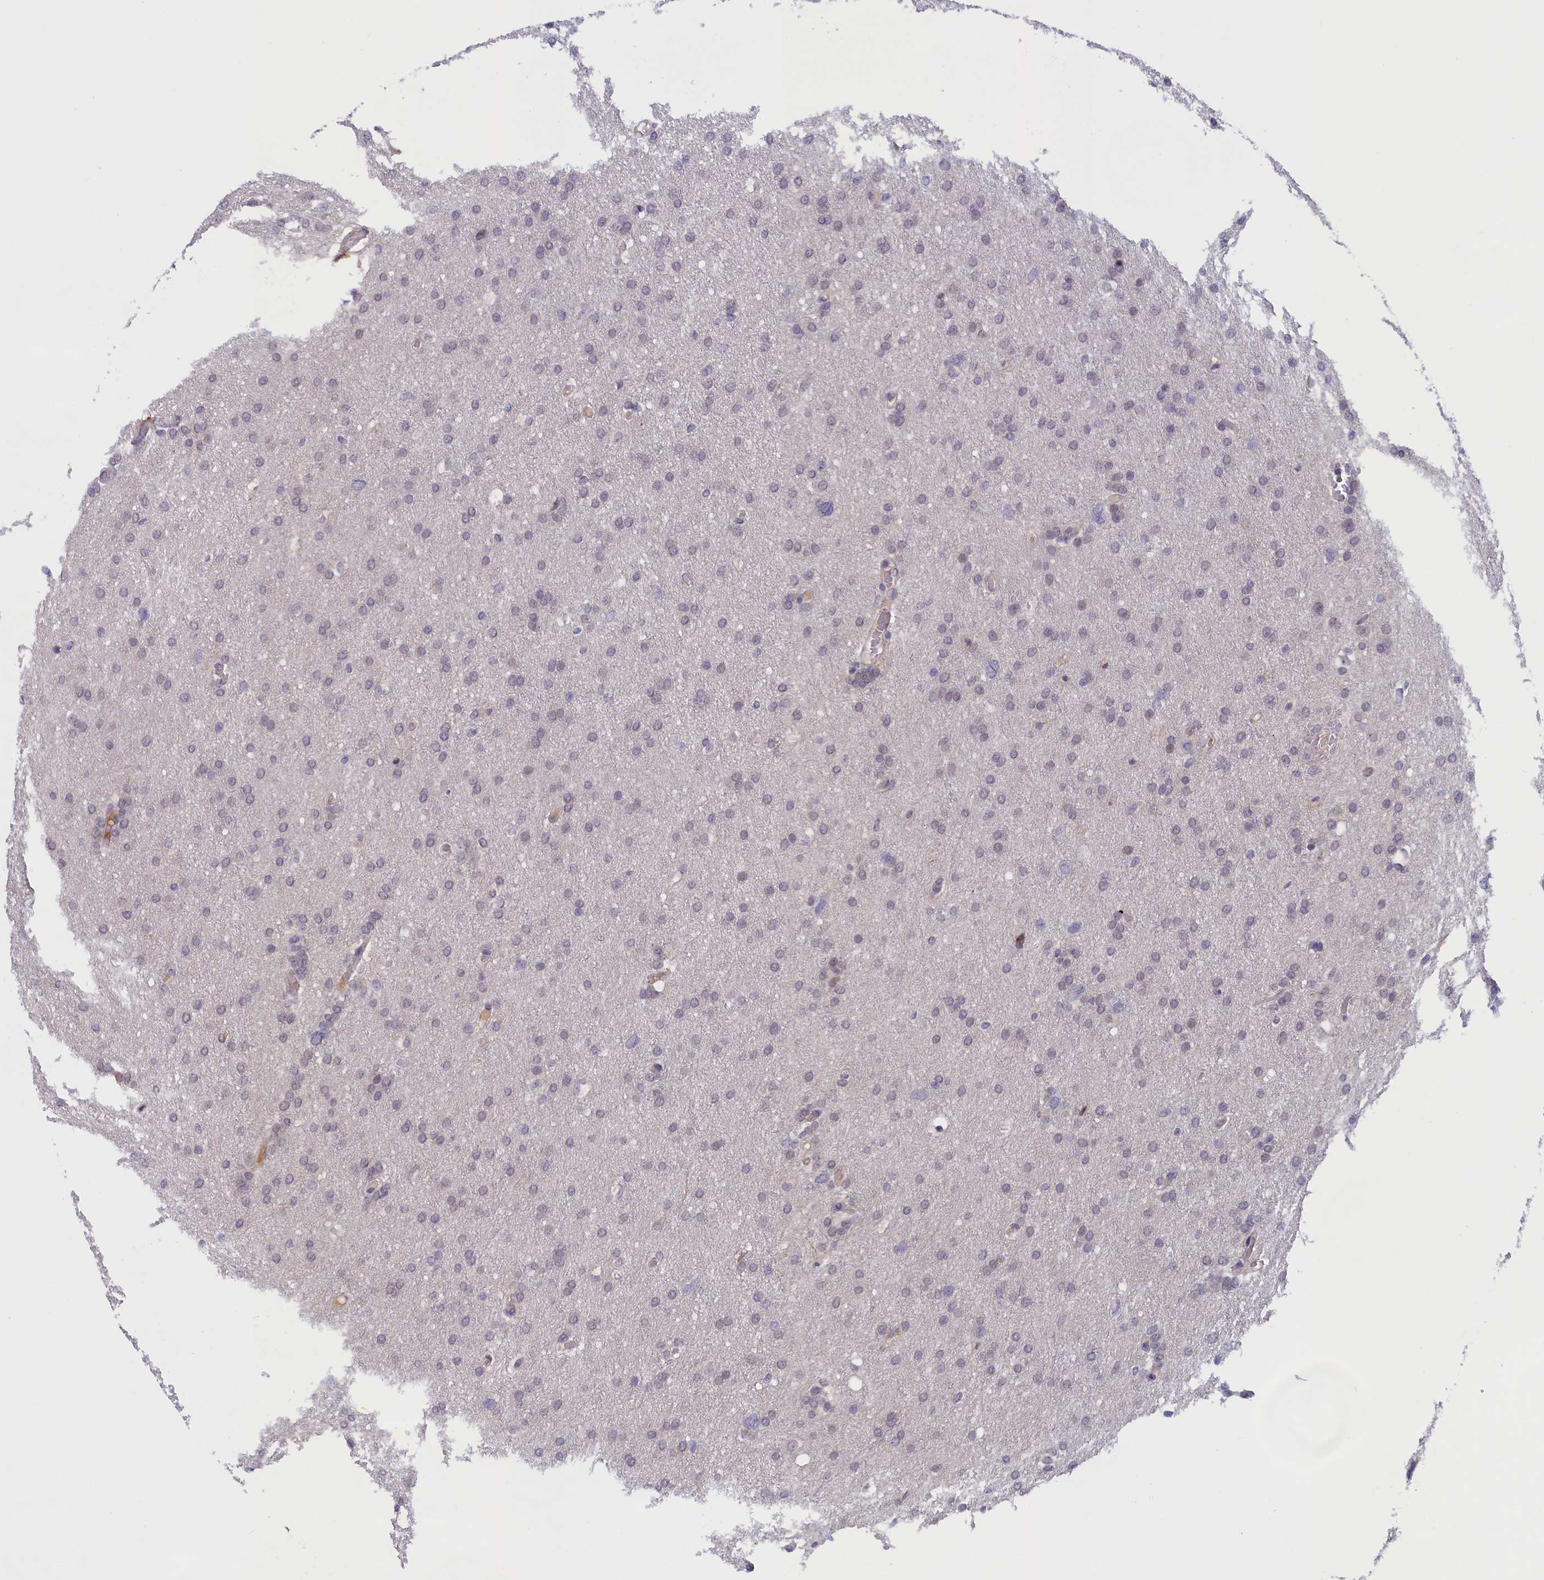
{"staining": {"intensity": "negative", "quantity": "none", "location": "none"}, "tissue": "glioma", "cell_type": "Tumor cells", "image_type": "cancer", "snomed": [{"axis": "morphology", "description": "Glioma, malignant, High grade"}, {"axis": "topography", "description": "Cerebral cortex"}], "caption": "The photomicrograph reveals no staining of tumor cells in glioma.", "gene": "IGFALS", "patient": {"sex": "female", "age": 36}}